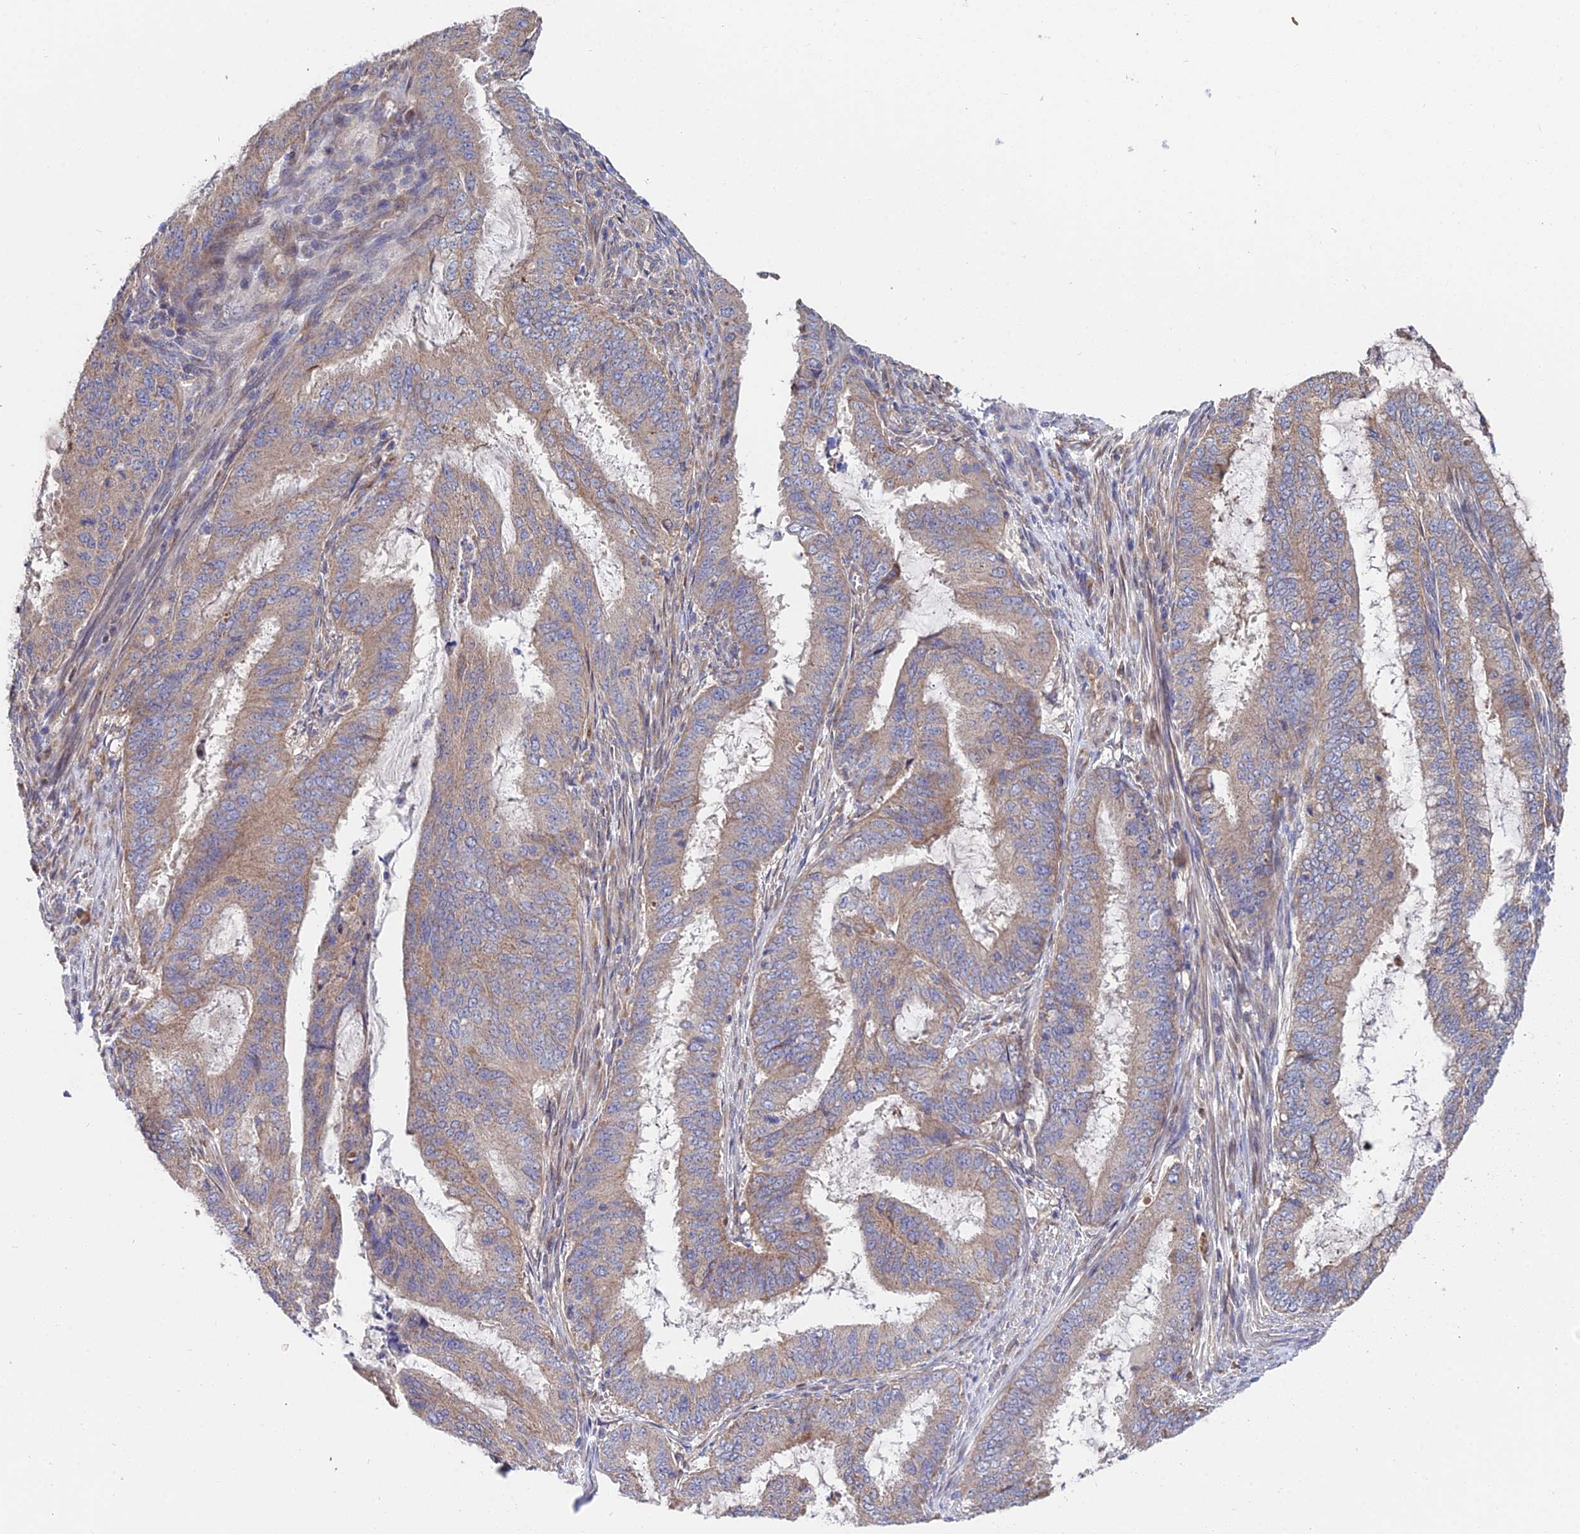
{"staining": {"intensity": "weak", "quantity": "25%-75%", "location": "cytoplasmic/membranous"}, "tissue": "endometrial cancer", "cell_type": "Tumor cells", "image_type": "cancer", "snomed": [{"axis": "morphology", "description": "Adenocarcinoma, NOS"}, {"axis": "topography", "description": "Endometrium"}], "caption": "Immunohistochemical staining of endometrial cancer demonstrates weak cytoplasmic/membranous protein positivity in about 25%-75% of tumor cells.", "gene": "CDC37L1", "patient": {"sex": "female", "age": 51}}